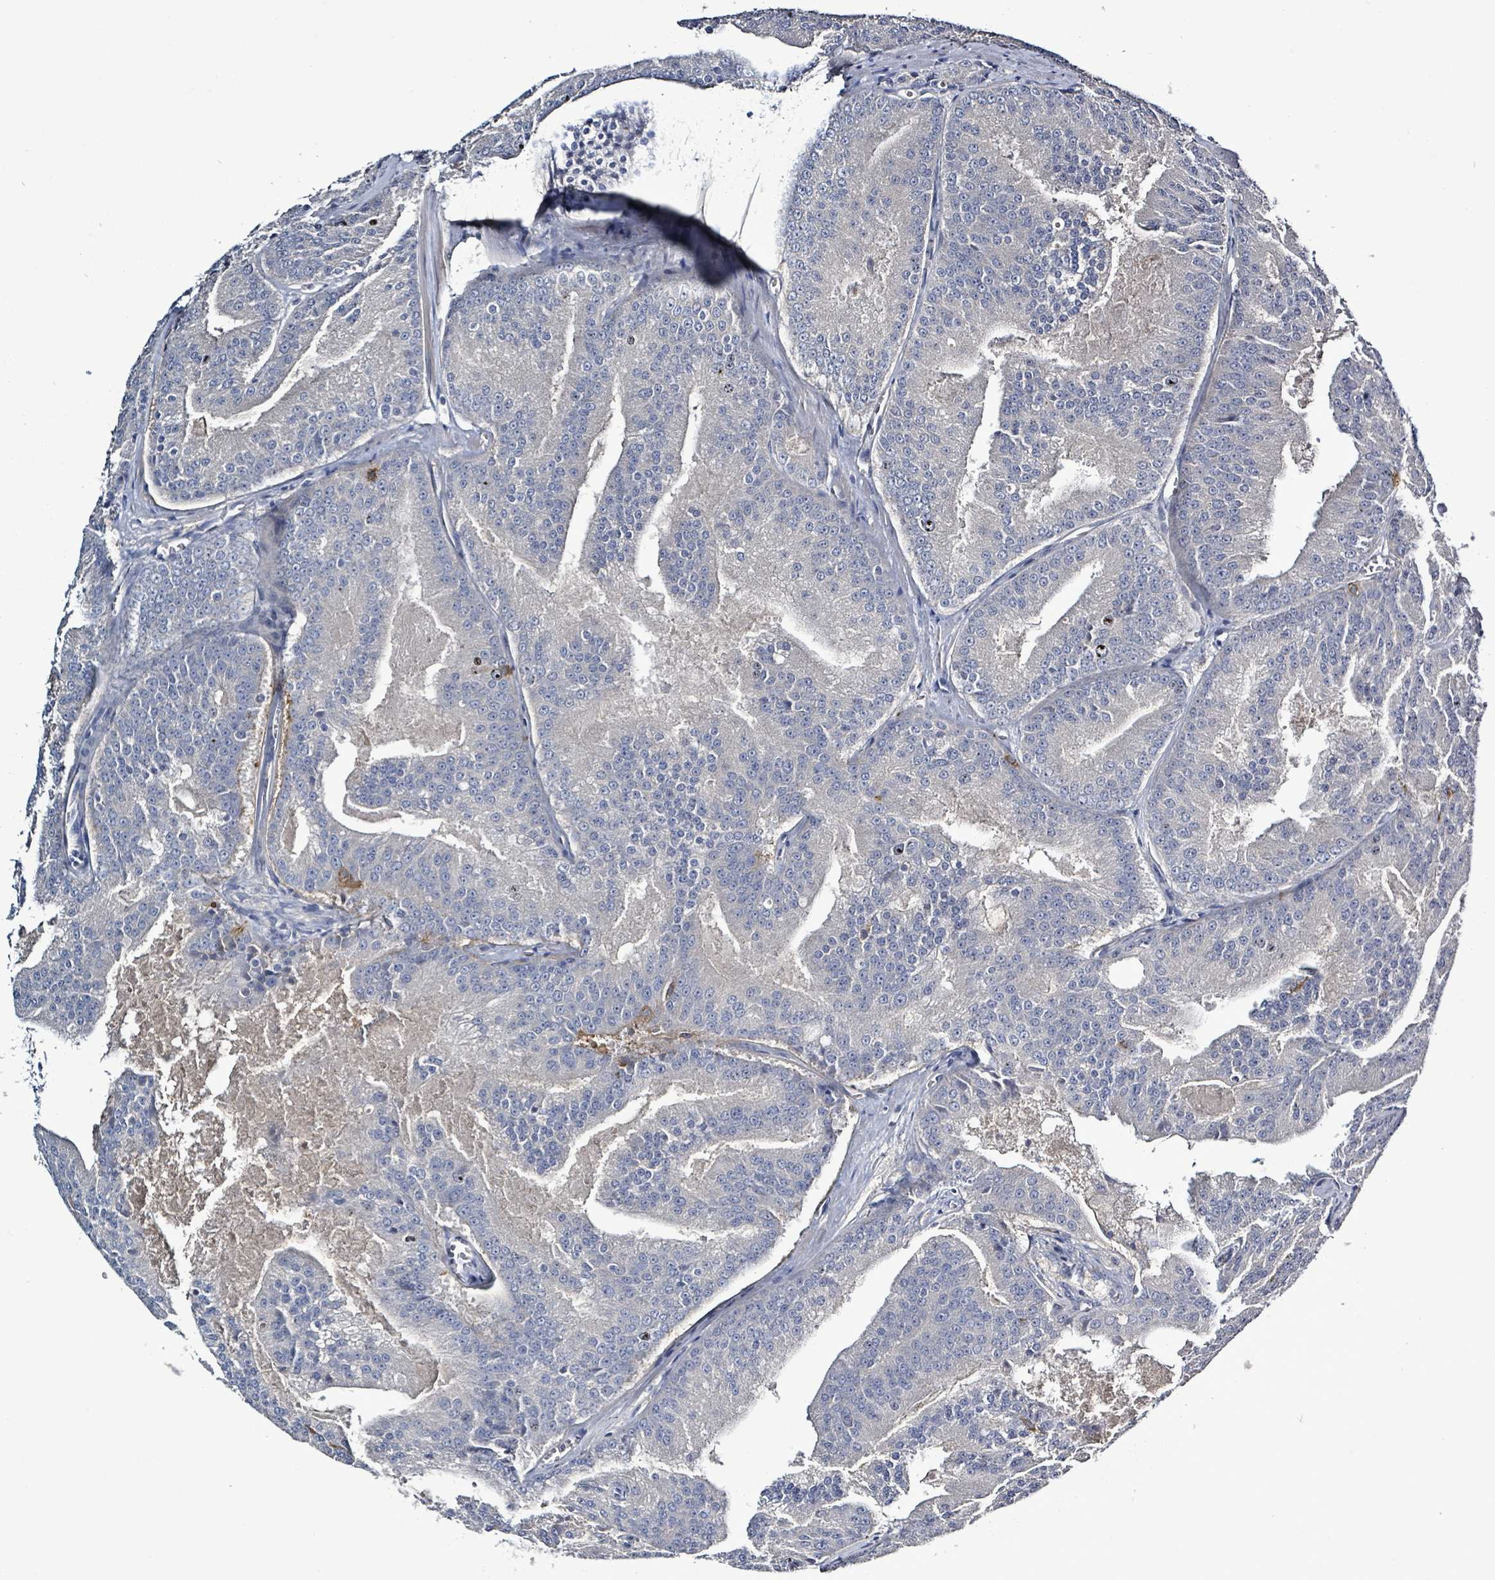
{"staining": {"intensity": "negative", "quantity": "none", "location": "none"}, "tissue": "prostate cancer", "cell_type": "Tumor cells", "image_type": "cancer", "snomed": [{"axis": "morphology", "description": "Adenocarcinoma, High grade"}, {"axis": "topography", "description": "Prostate"}], "caption": "Tumor cells are negative for protein expression in human prostate cancer.", "gene": "KRAS", "patient": {"sex": "male", "age": 61}}